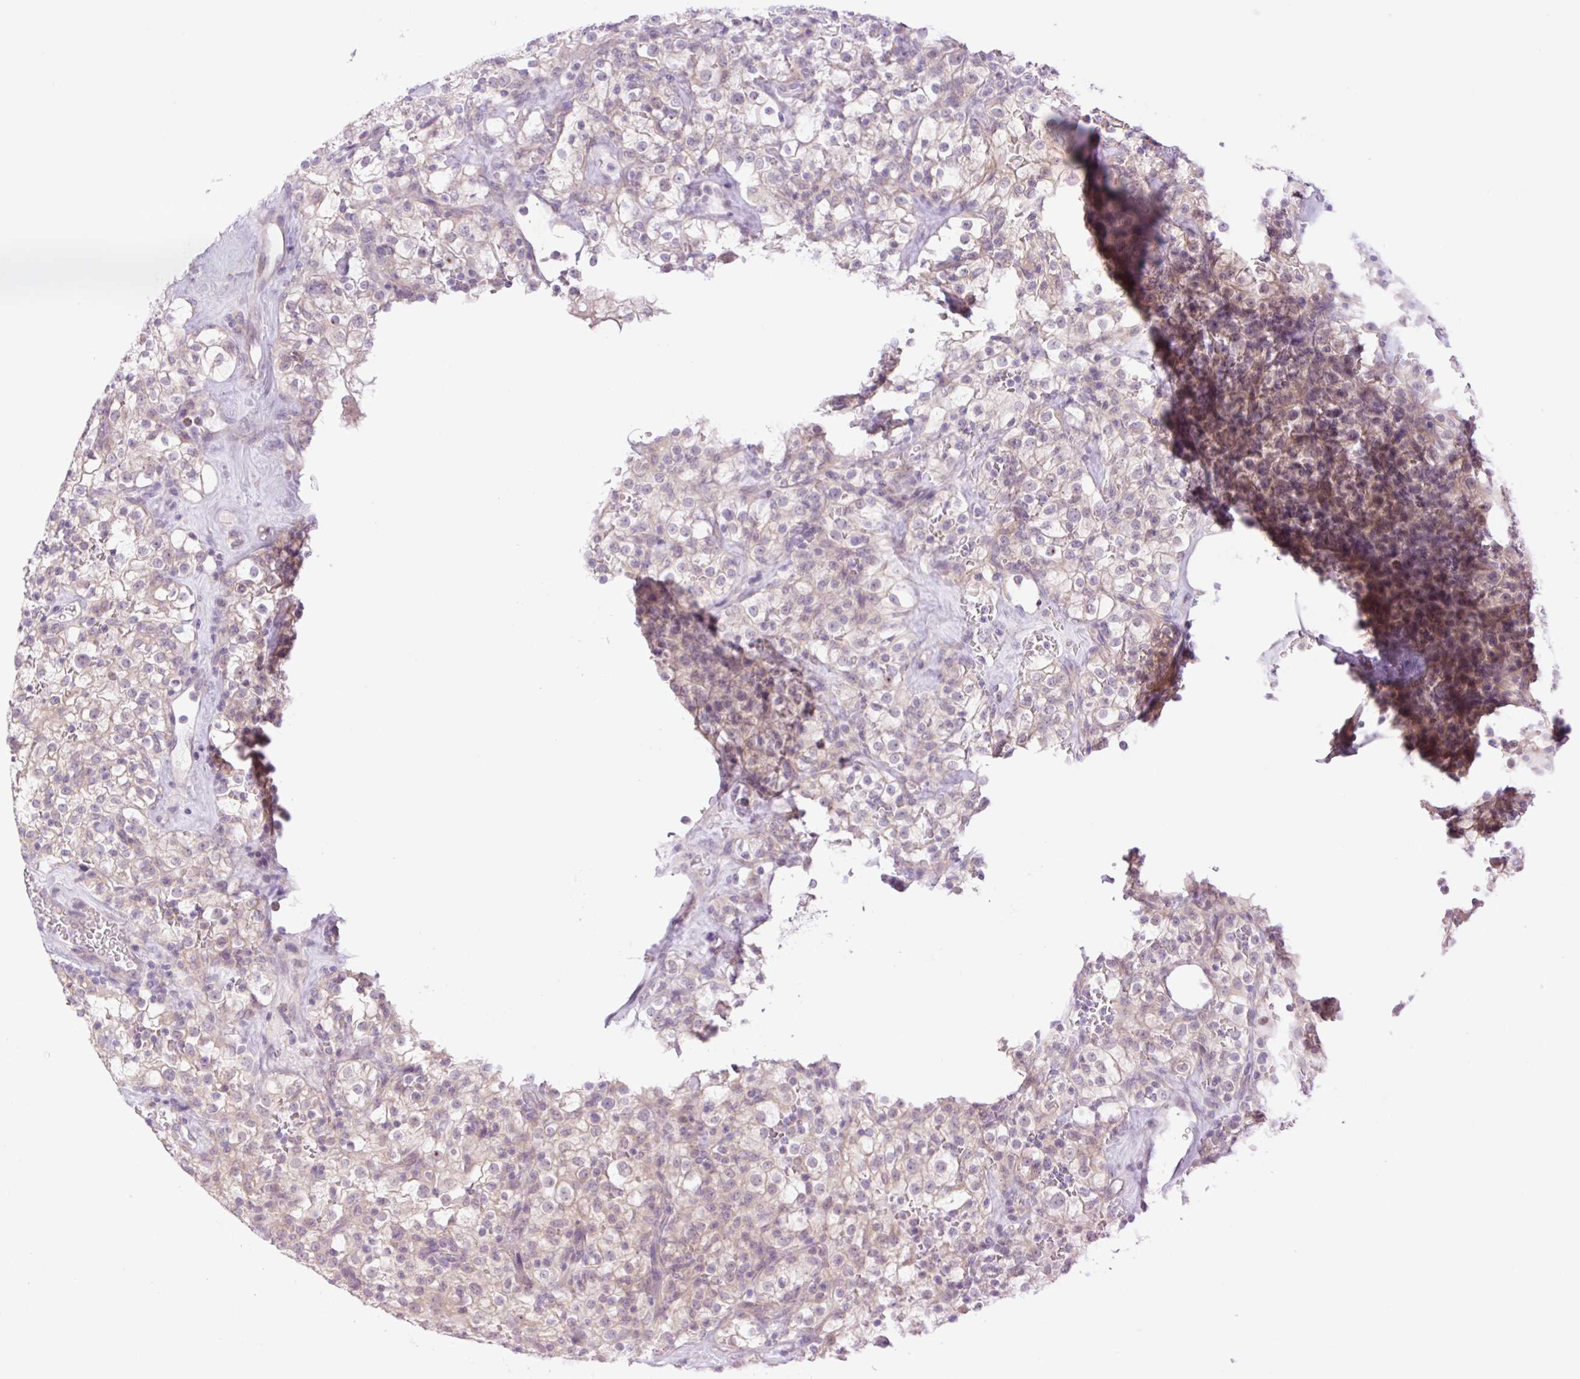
{"staining": {"intensity": "weak", "quantity": "<25%", "location": "cytoplasmic/membranous"}, "tissue": "renal cancer", "cell_type": "Tumor cells", "image_type": "cancer", "snomed": [{"axis": "morphology", "description": "Adenocarcinoma, NOS"}, {"axis": "topography", "description": "Kidney"}], "caption": "High power microscopy micrograph of an IHC micrograph of renal adenocarcinoma, revealing no significant expression in tumor cells. The staining was performed using DAB to visualize the protein expression in brown, while the nuclei were stained in blue with hematoxylin (Magnification: 20x).", "gene": "COL5A1", "patient": {"sex": "female", "age": 74}}